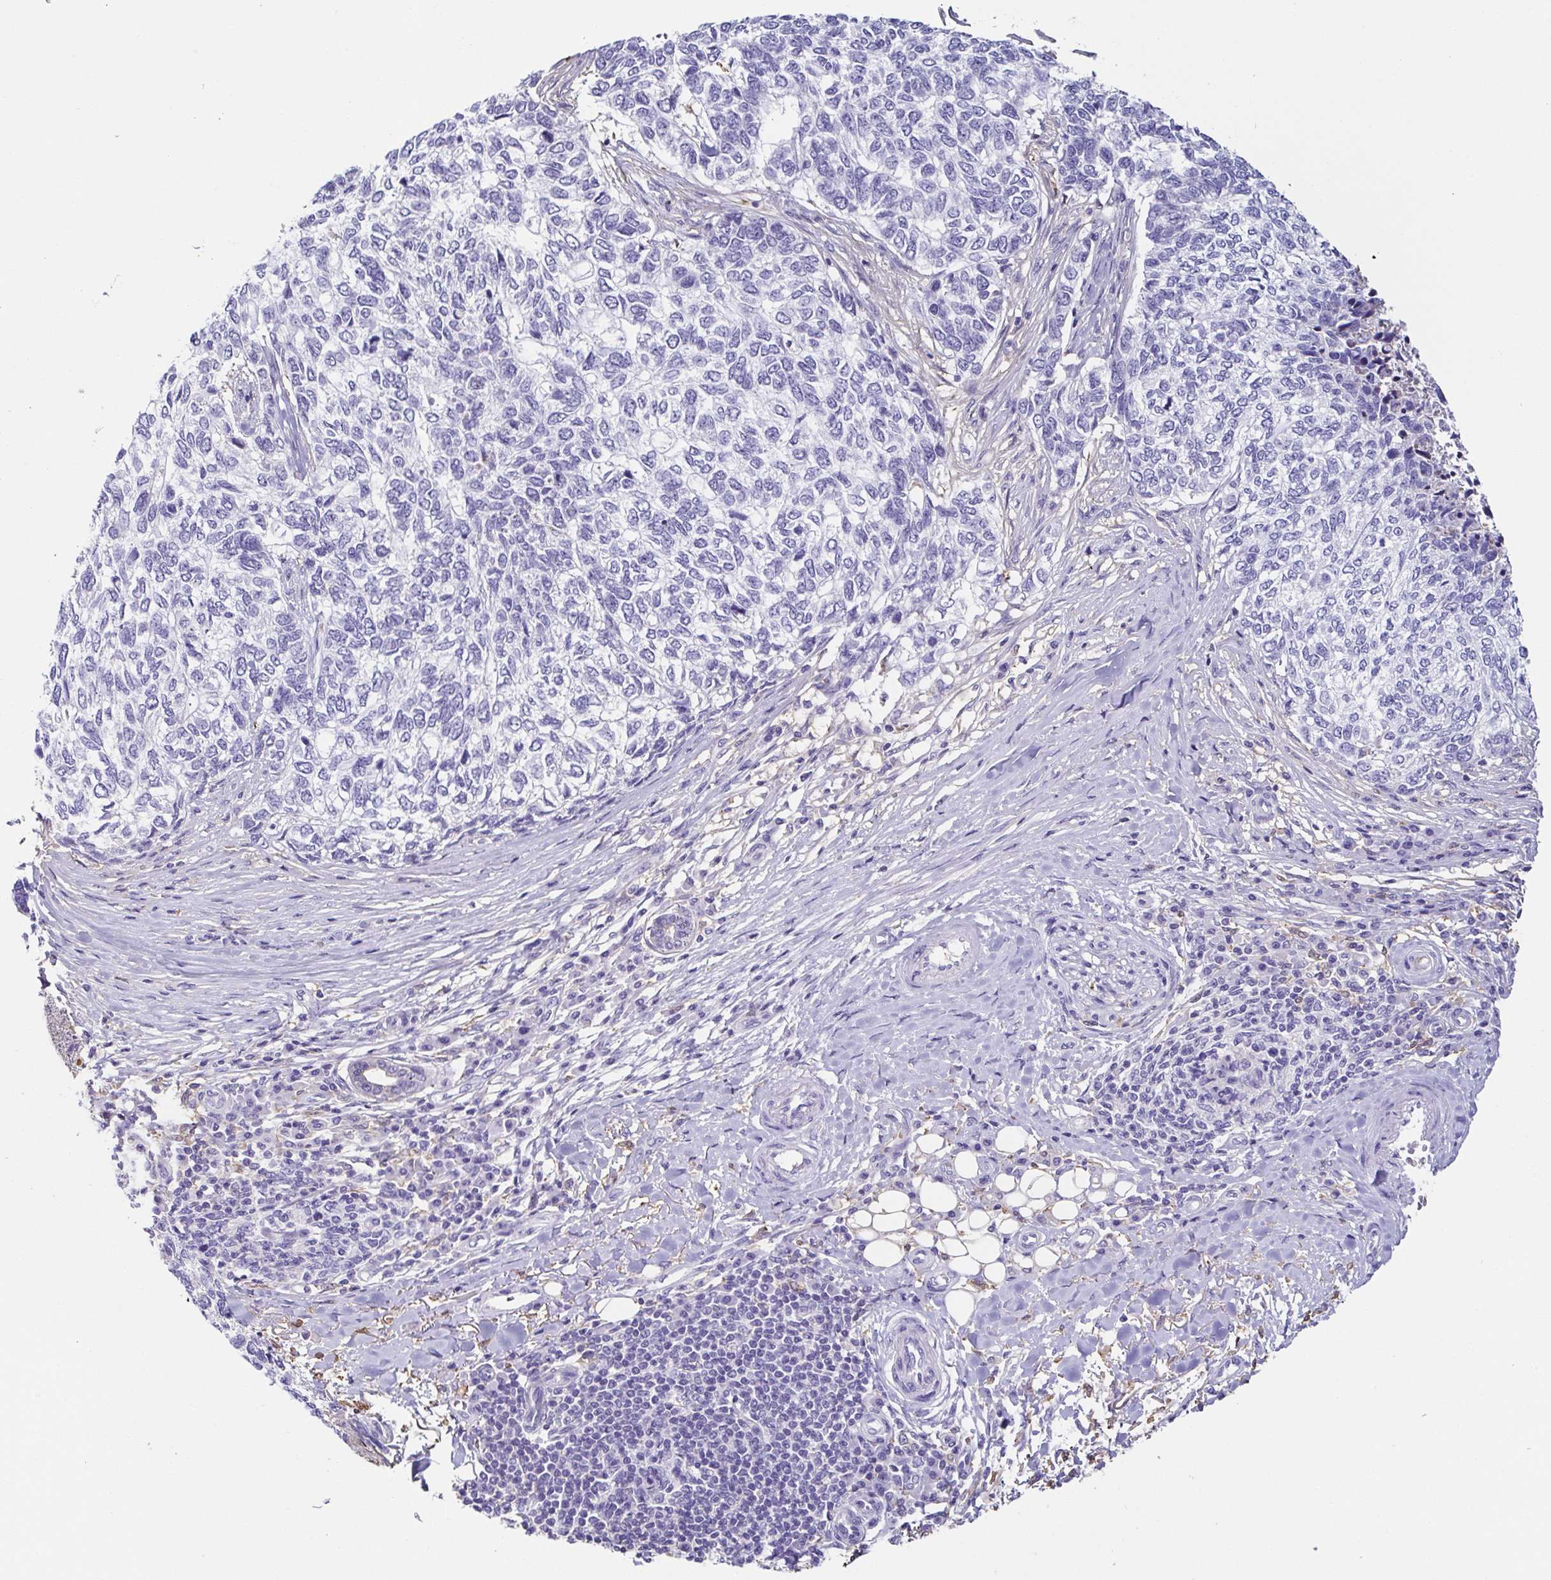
{"staining": {"intensity": "negative", "quantity": "none", "location": "none"}, "tissue": "skin cancer", "cell_type": "Tumor cells", "image_type": "cancer", "snomed": [{"axis": "morphology", "description": "Basal cell carcinoma"}, {"axis": "topography", "description": "Skin"}], "caption": "Human skin basal cell carcinoma stained for a protein using immunohistochemistry (IHC) shows no staining in tumor cells.", "gene": "ANXA10", "patient": {"sex": "female", "age": 65}}